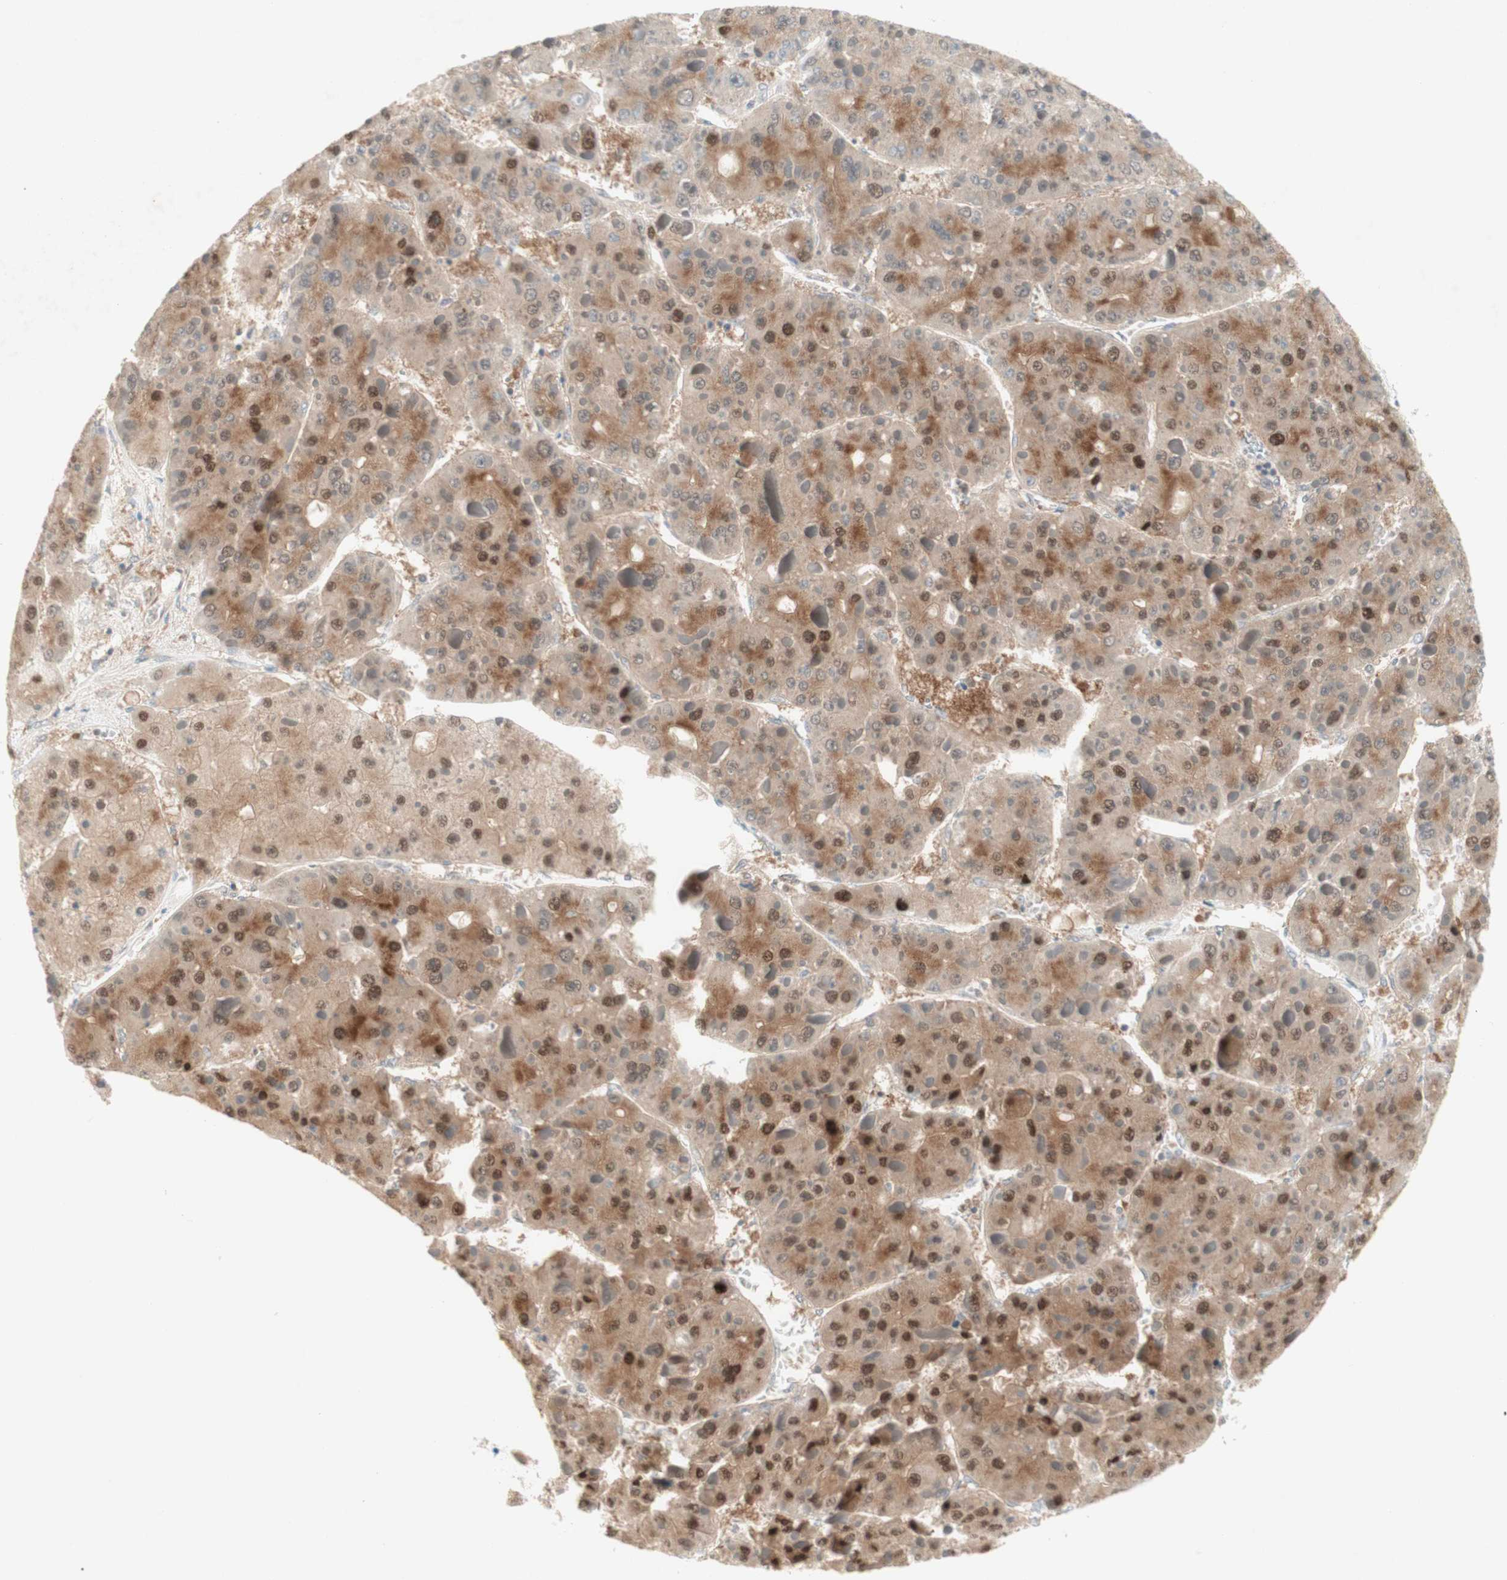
{"staining": {"intensity": "moderate", "quantity": "25%-75%", "location": "cytoplasmic/membranous,nuclear"}, "tissue": "liver cancer", "cell_type": "Tumor cells", "image_type": "cancer", "snomed": [{"axis": "morphology", "description": "Carcinoma, Hepatocellular, NOS"}, {"axis": "topography", "description": "Liver"}], "caption": "Moderate cytoplasmic/membranous and nuclear staining is identified in approximately 25%-75% of tumor cells in liver cancer. Nuclei are stained in blue.", "gene": "RFNG", "patient": {"sex": "female", "age": 73}}